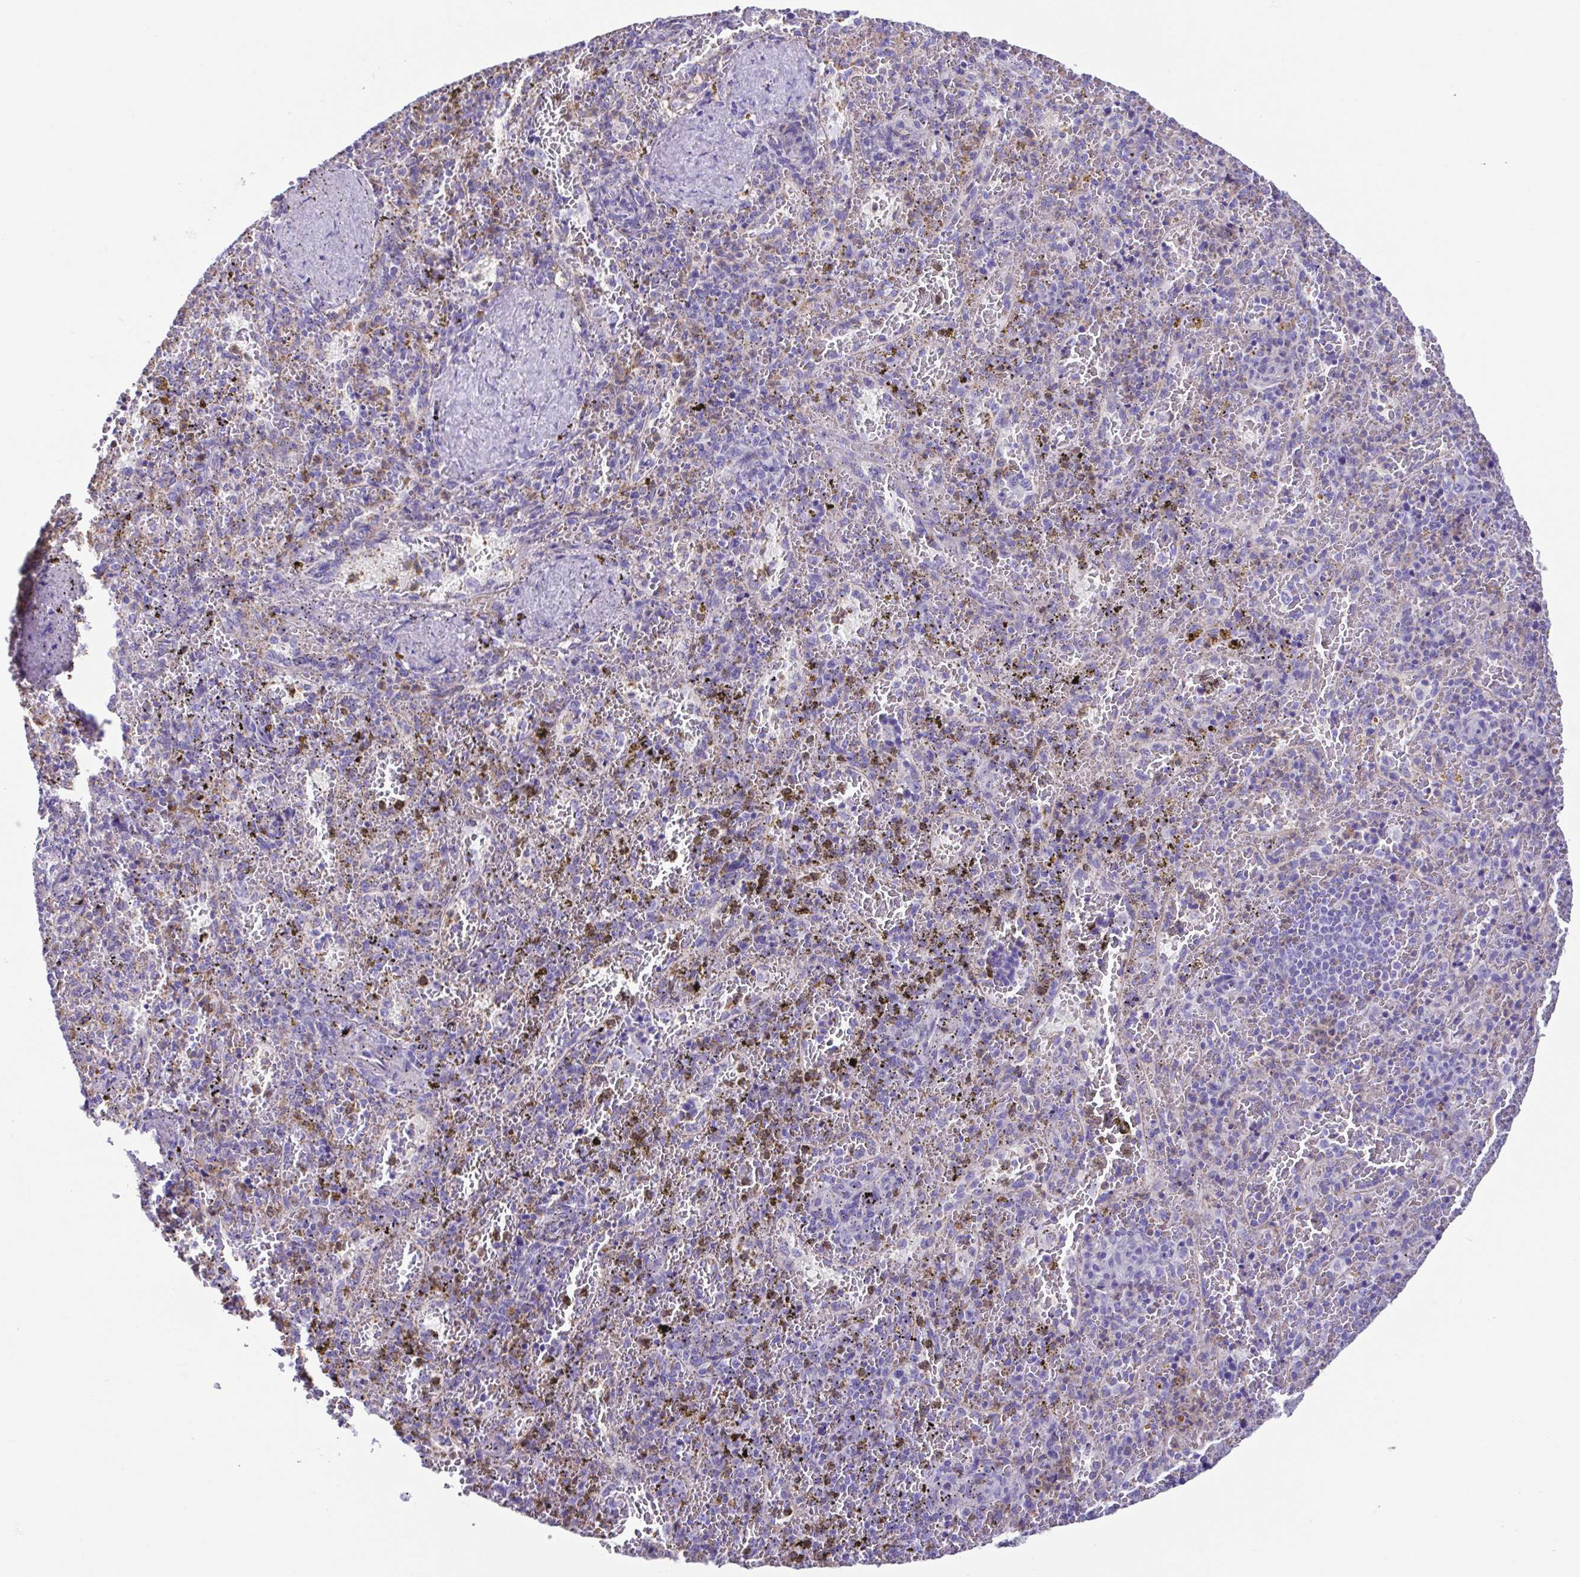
{"staining": {"intensity": "negative", "quantity": "none", "location": "none"}, "tissue": "spleen", "cell_type": "Cells in red pulp", "image_type": "normal", "snomed": [{"axis": "morphology", "description": "Normal tissue, NOS"}, {"axis": "topography", "description": "Spleen"}], "caption": "A high-resolution image shows immunohistochemistry (IHC) staining of normal spleen, which shows no significant positivity in cells in red pulp.", "gene": "CYP11B1", "patient": {"sex": "female", "age": 50}}